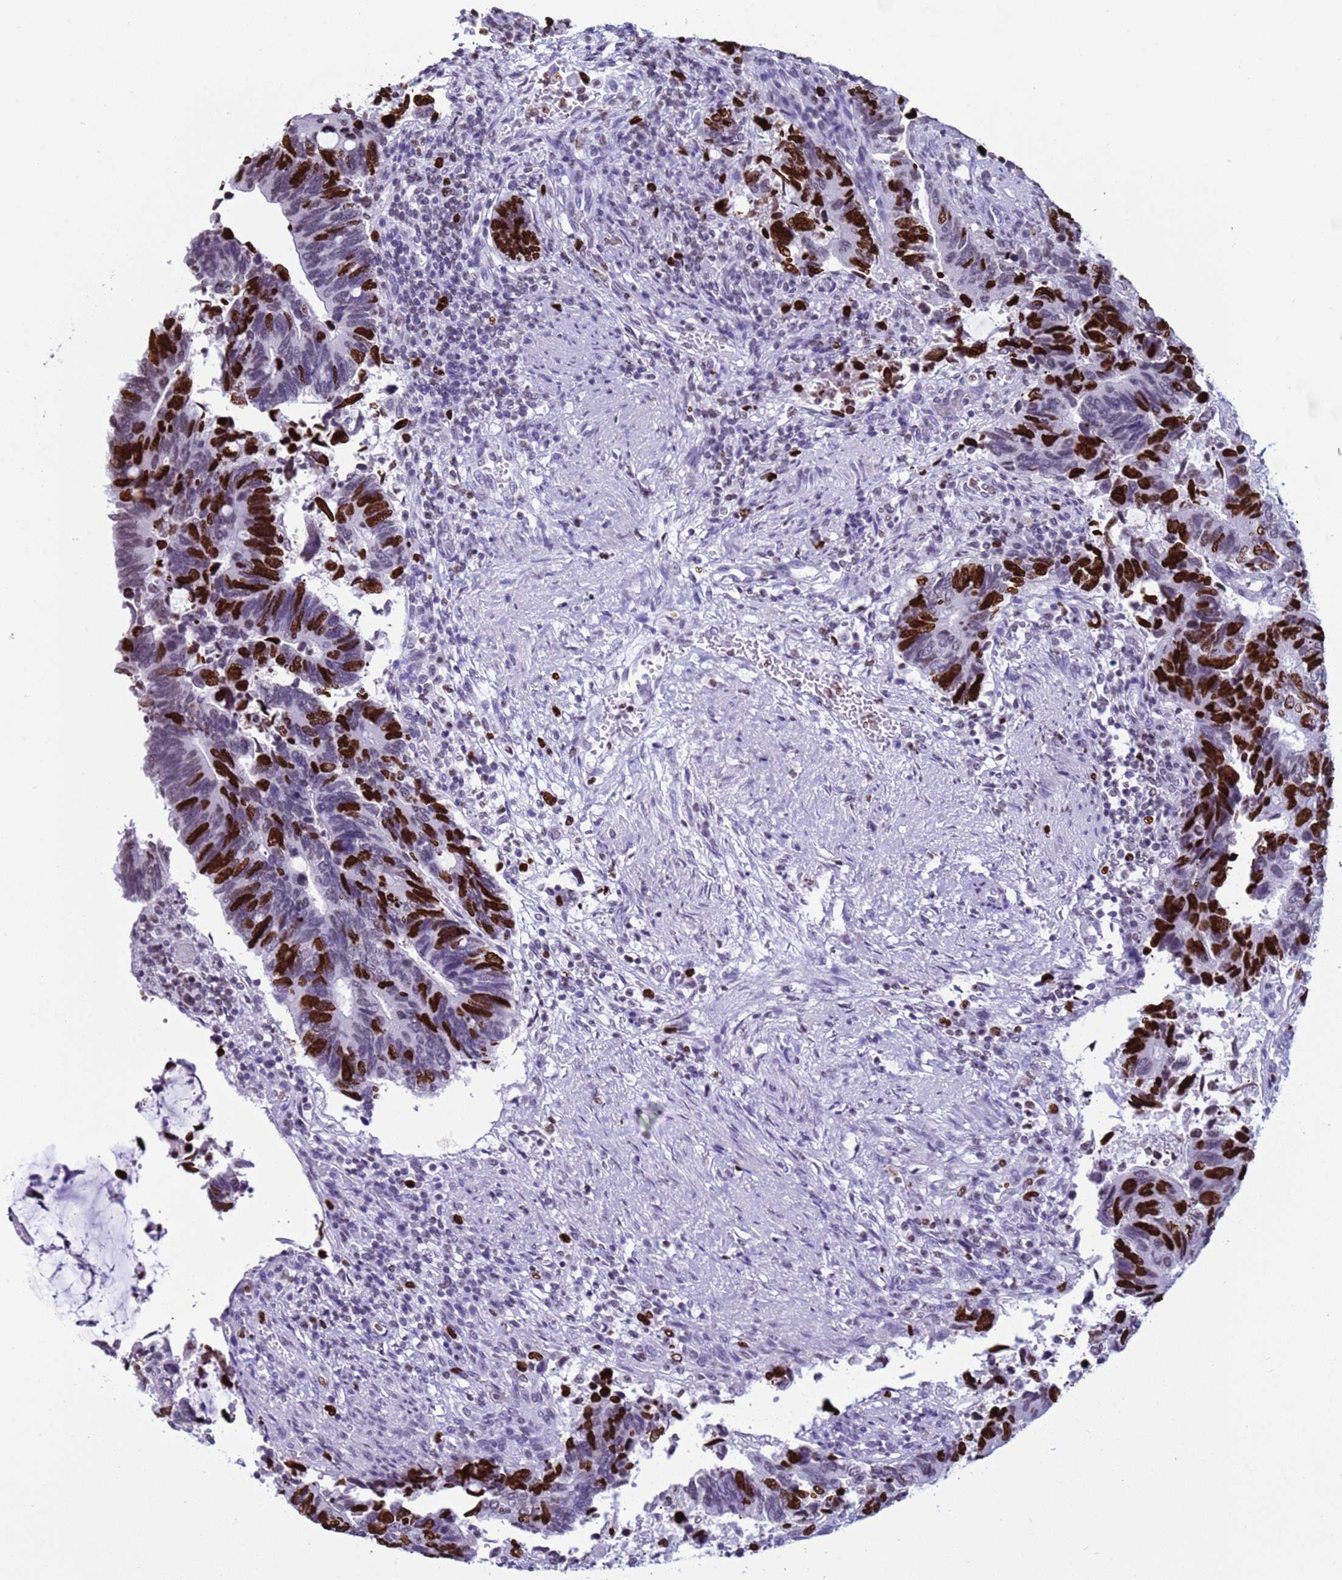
{"staining": {"intensity": "strong", "quantity": "25%-75%", "location": "nuclear"}, "tissue": "colorectal cancer", "cell_type": "Tumor cells", "image_type": "cancer", "snomed": [{"axis": "morphology", "description": "Adenocarcinoma, NOS"}, {"axis": "topography", "description": "Colon"}], "caption": "DAB (3,3'-diaminobenzidine) immunohistochemical staining of adenocarcinoma (colorectal) exhibits strong nuclear protein staining in approximately 25%-75% of tumor cells. The protein of interest is stained brown, and the nuclei are stained in blue (DAB IHC with brightfield microscopy, high magnification).", "gene": "H4C8", "patient": {"sex": "male", "age": 87}}